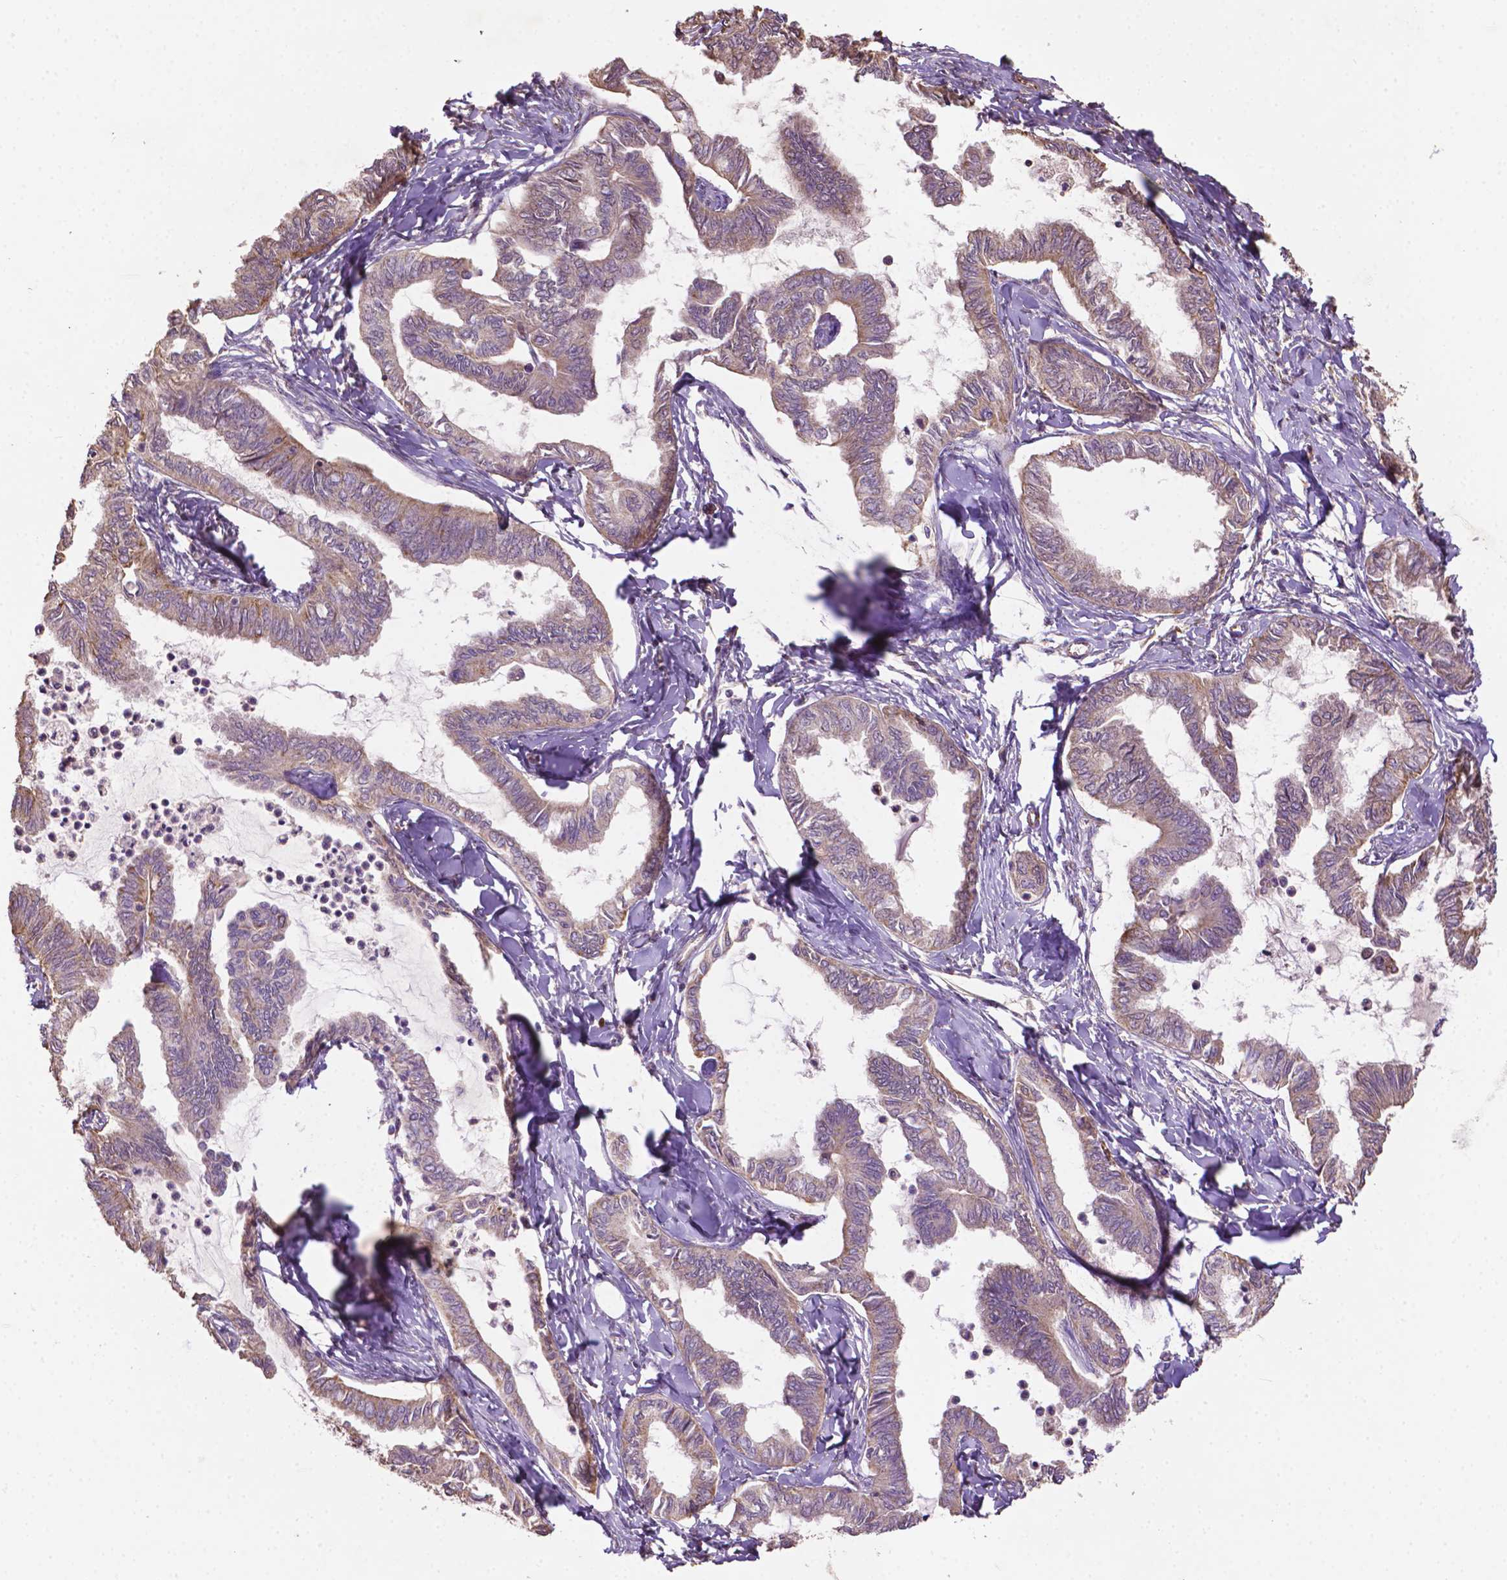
{"staining": {"intensity": "moderate", "quantity": "25%-75%", "location": "cytoplasmic/membranous"}, "tissue": "ovarian cancer", "cell_type": "Tumor cells", "image_type": "cancer", "snomed": [{"axis": "morphology", "description": "Carcinoma, endometroid"}, {"axis": "topography", "description": "Ovary"}], "caption": "A high-resolution image shows immunohistochemistry staining of ovarian cancer, which exhibits moderate cytoplasmic/membranous positivity in about 25%-75% of tumor cells.", "gene": "LRR1", "patient": {"sex": "female", "age": 70}}